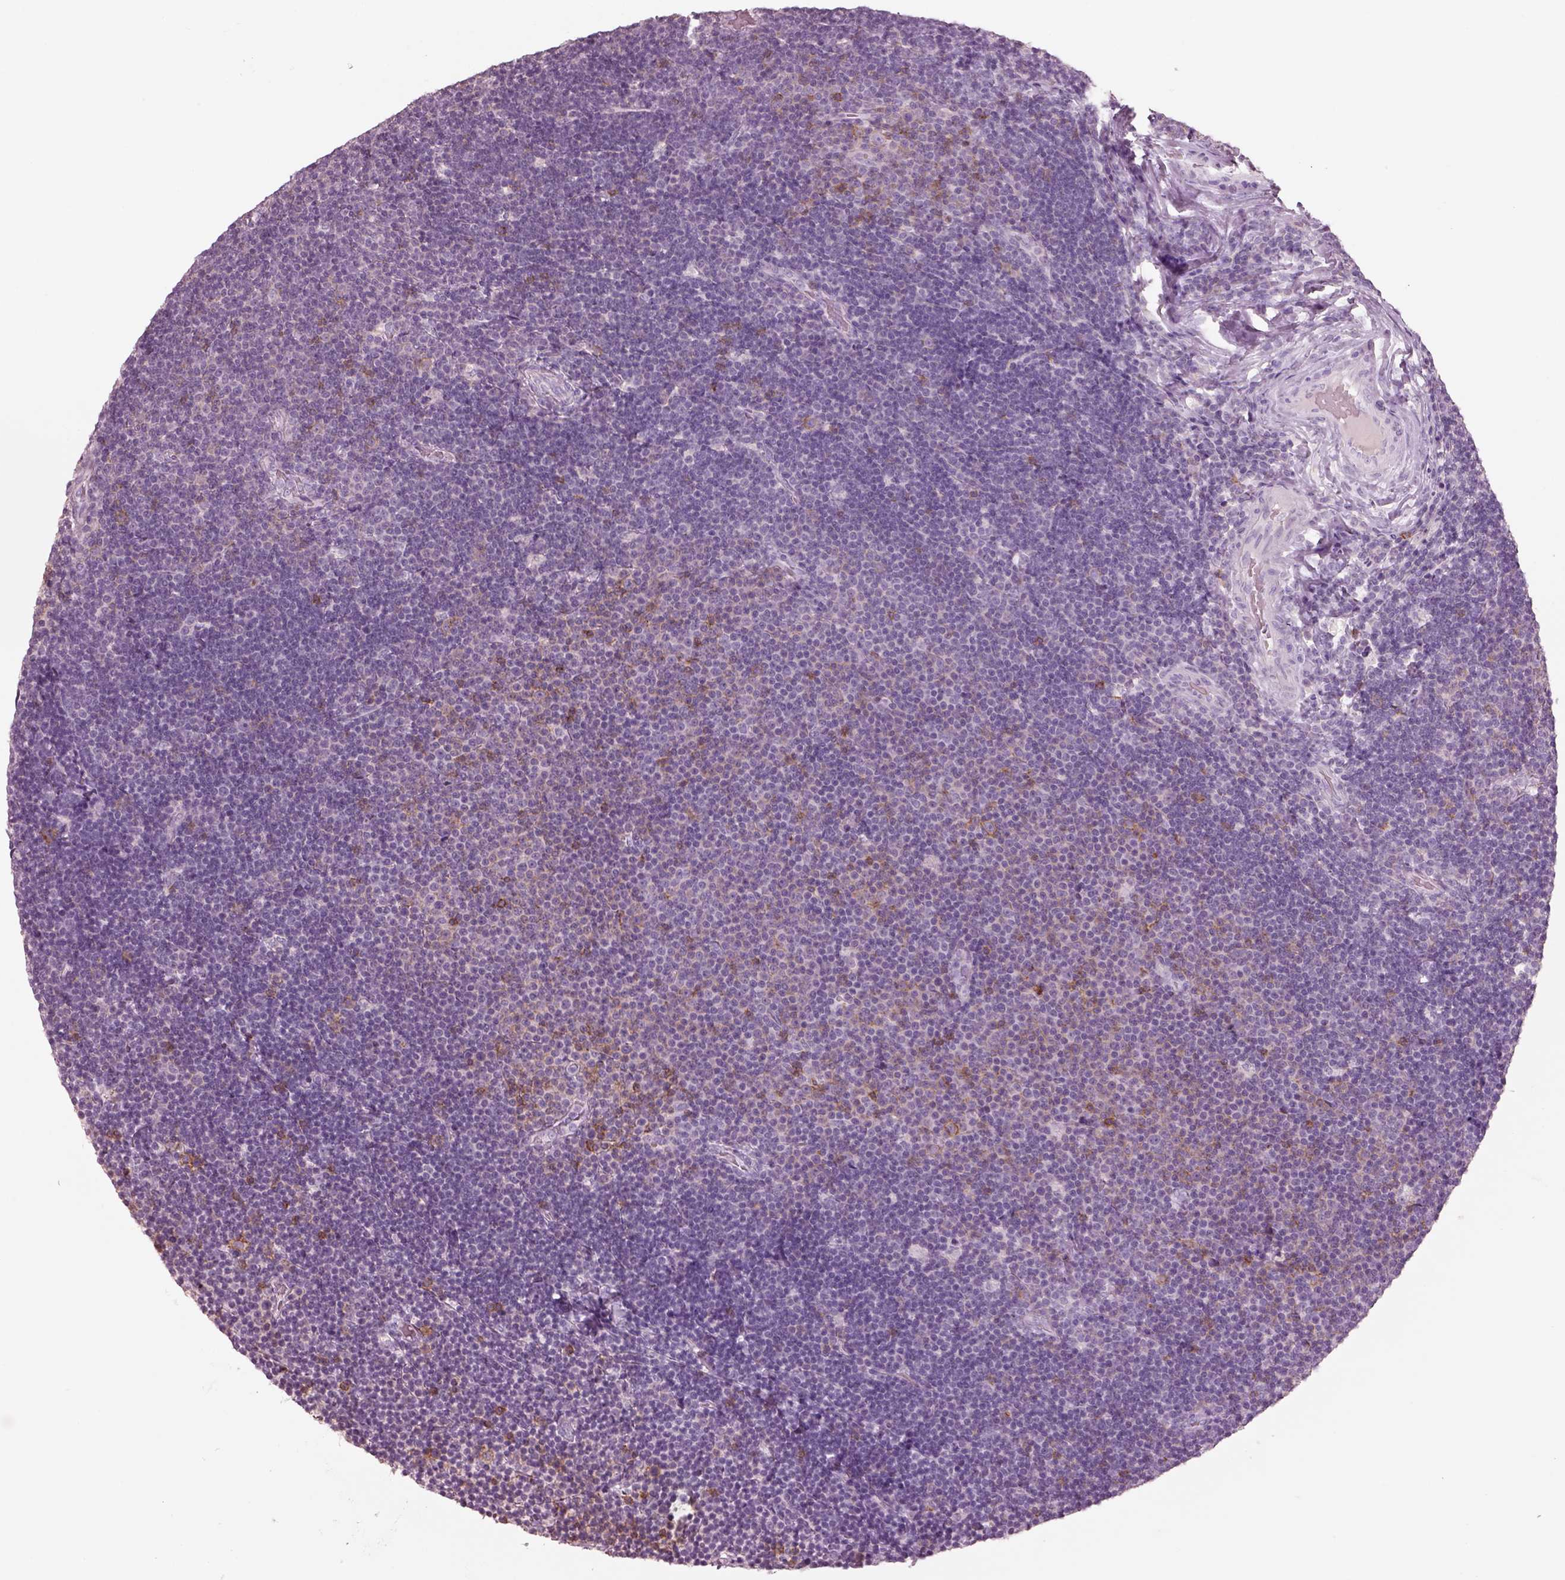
{"staining": {"intensity": "negative", "quantity": "none", "location": "none"}, "tissue": "lymphoma", "cell_type": "Tumor cells", "image_type": "cancer", "snomed": [{"axis": "morphology", "description": "Malignant lymphoma, non-Hodgkin's type, Low grade"}, {"axis": "topography", "description": "Brain"}], "caption": "IHC histopathology image of low-grade malignant lymphoma, non-Hodgkin's type stained for a protein (brown), which demonstrates no expression in tumor cells.", "gene": "PDCD1", "patient": {"sex": "female", "age": 66}}